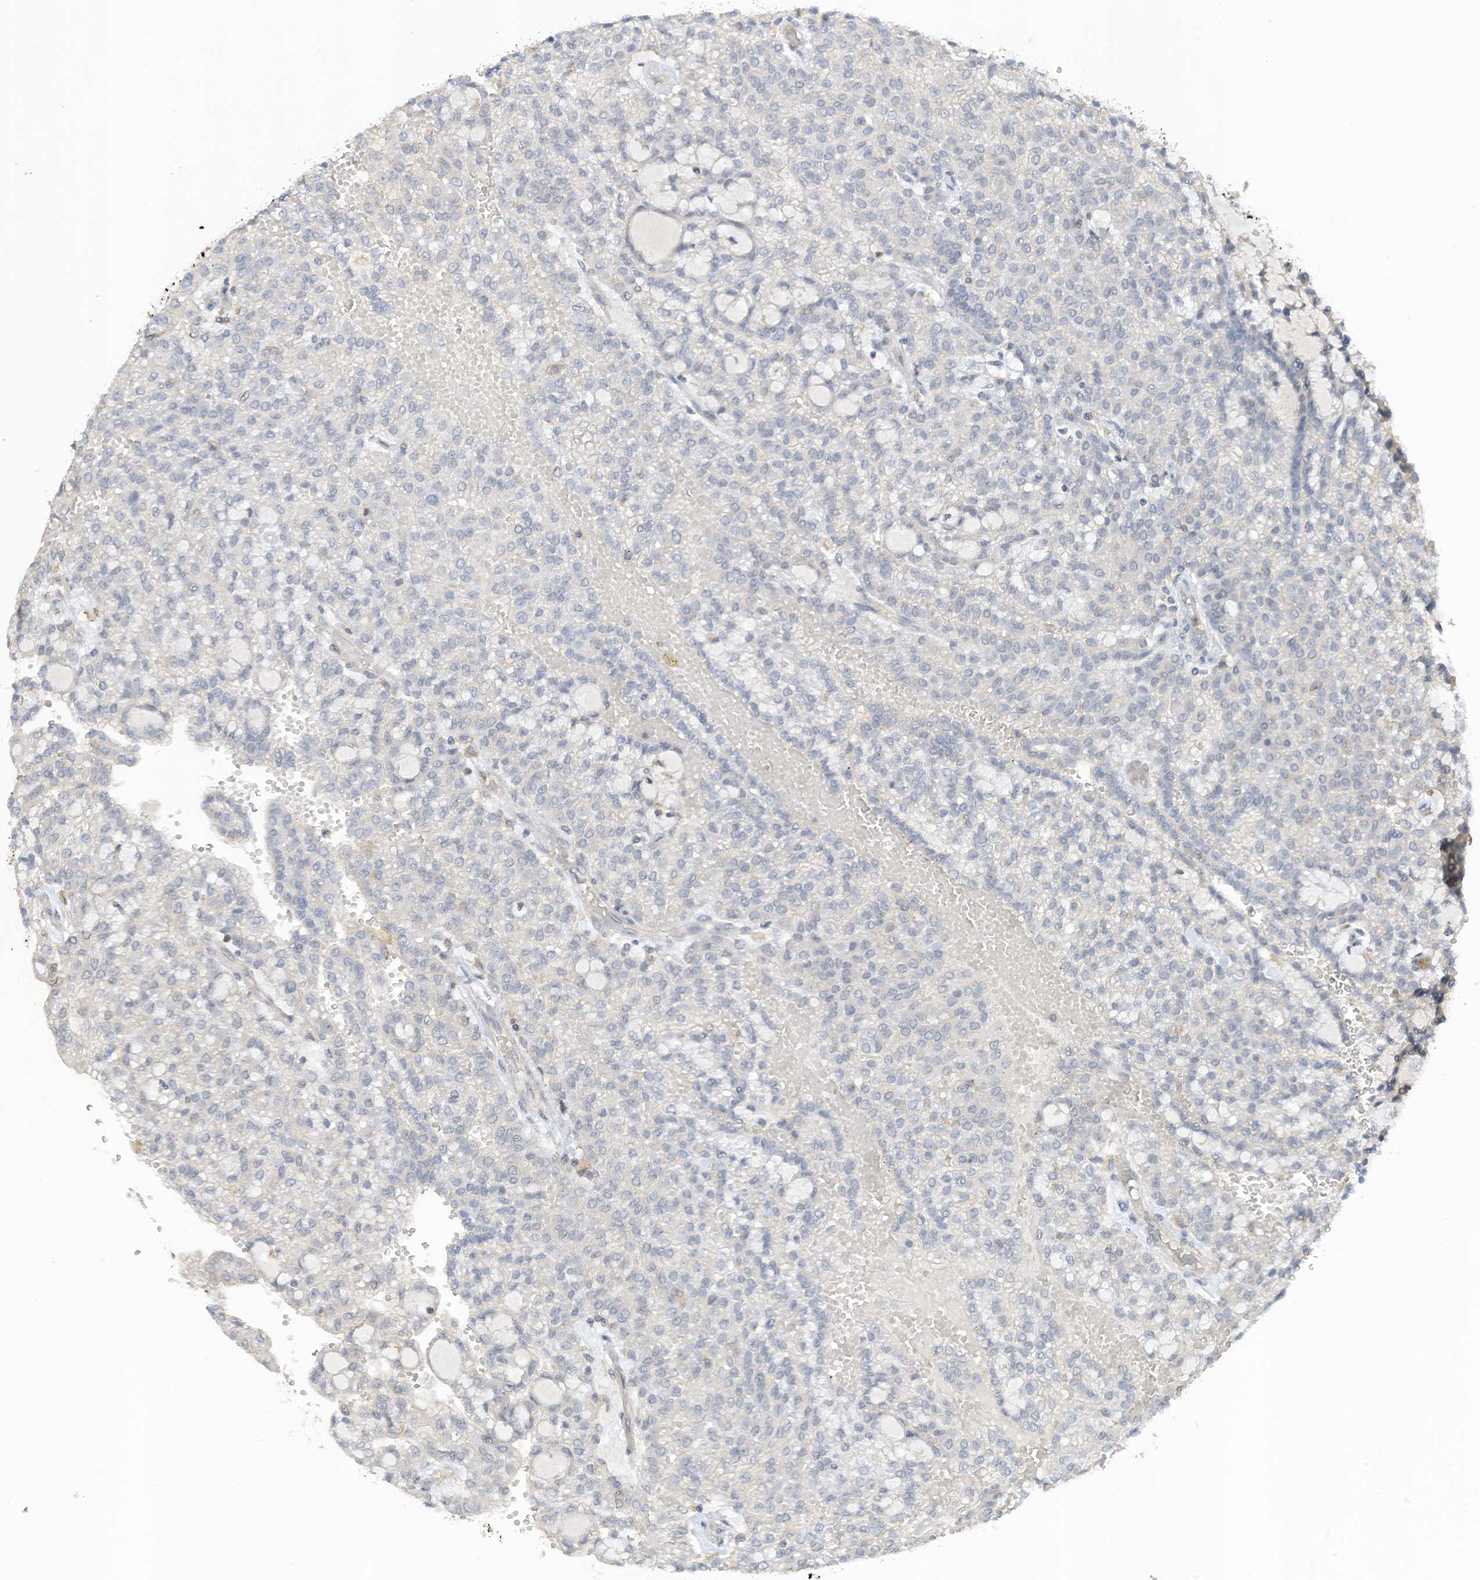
{"staining": {"intensity": "negative", "quantity": "none", "location": "none"}, "tissue": "renal cancer", "cell_type": "Tumor cells", "image_type": "cancer", "snomed": [{"axis": "morphology", "description": "Adenocarcinoma, NOS"}, {"axis": "topography", "description": "Kidney"}], "caption": "A high-resolution photomicrograph shows immunohistochemistry staining of renal cancer, which exhibits no significant staining in tumor cells.", "gene": "SLFN14", "patient": {"sex": "male", "age": 63}}